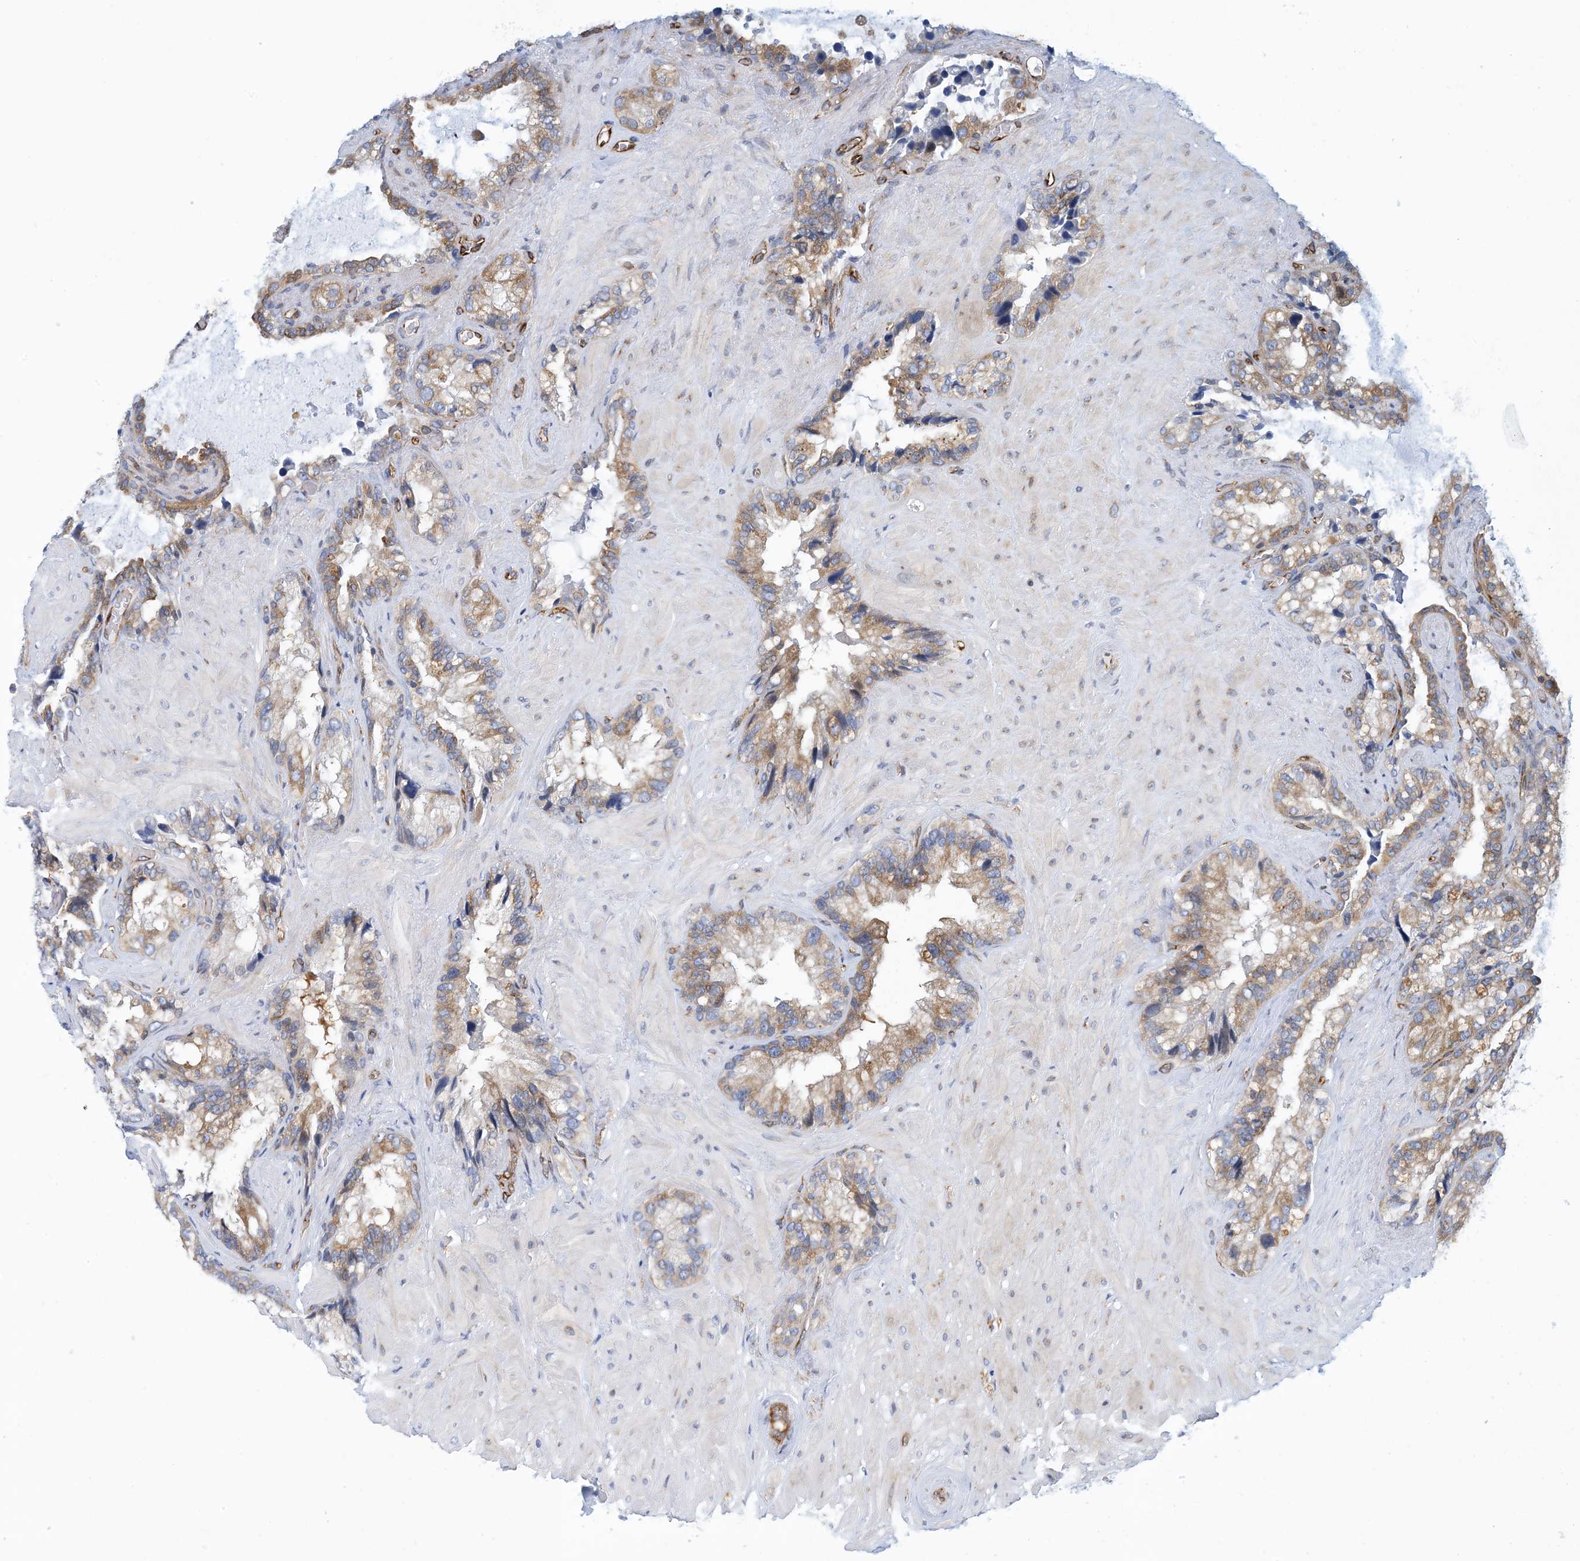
{"staining": {"intensity": "moderate", "quantity": "25%-75%", "location": "cytoplasmic/membranous"}, "tissue": "seminal vesicle", "cell_type": "Glandular cells", "image_type": "normal", "snomed": [{"axis": "morphology", "description": "Normal tissue, NOS"}, {"axis": "topography", "description": "Prostate"}, {"axis": "topography", "description": "Seminal veicle"}], "caption": "A brown stain labels moderate cytoplasmic/membranous expression of a protein in glandular cells of unremarkable human seminal vesicle. (DAB IHC with brightfield microscopy, high magnification).", "gene": "PCDHA2", "patient": {"sex": "male", "age": 68}}